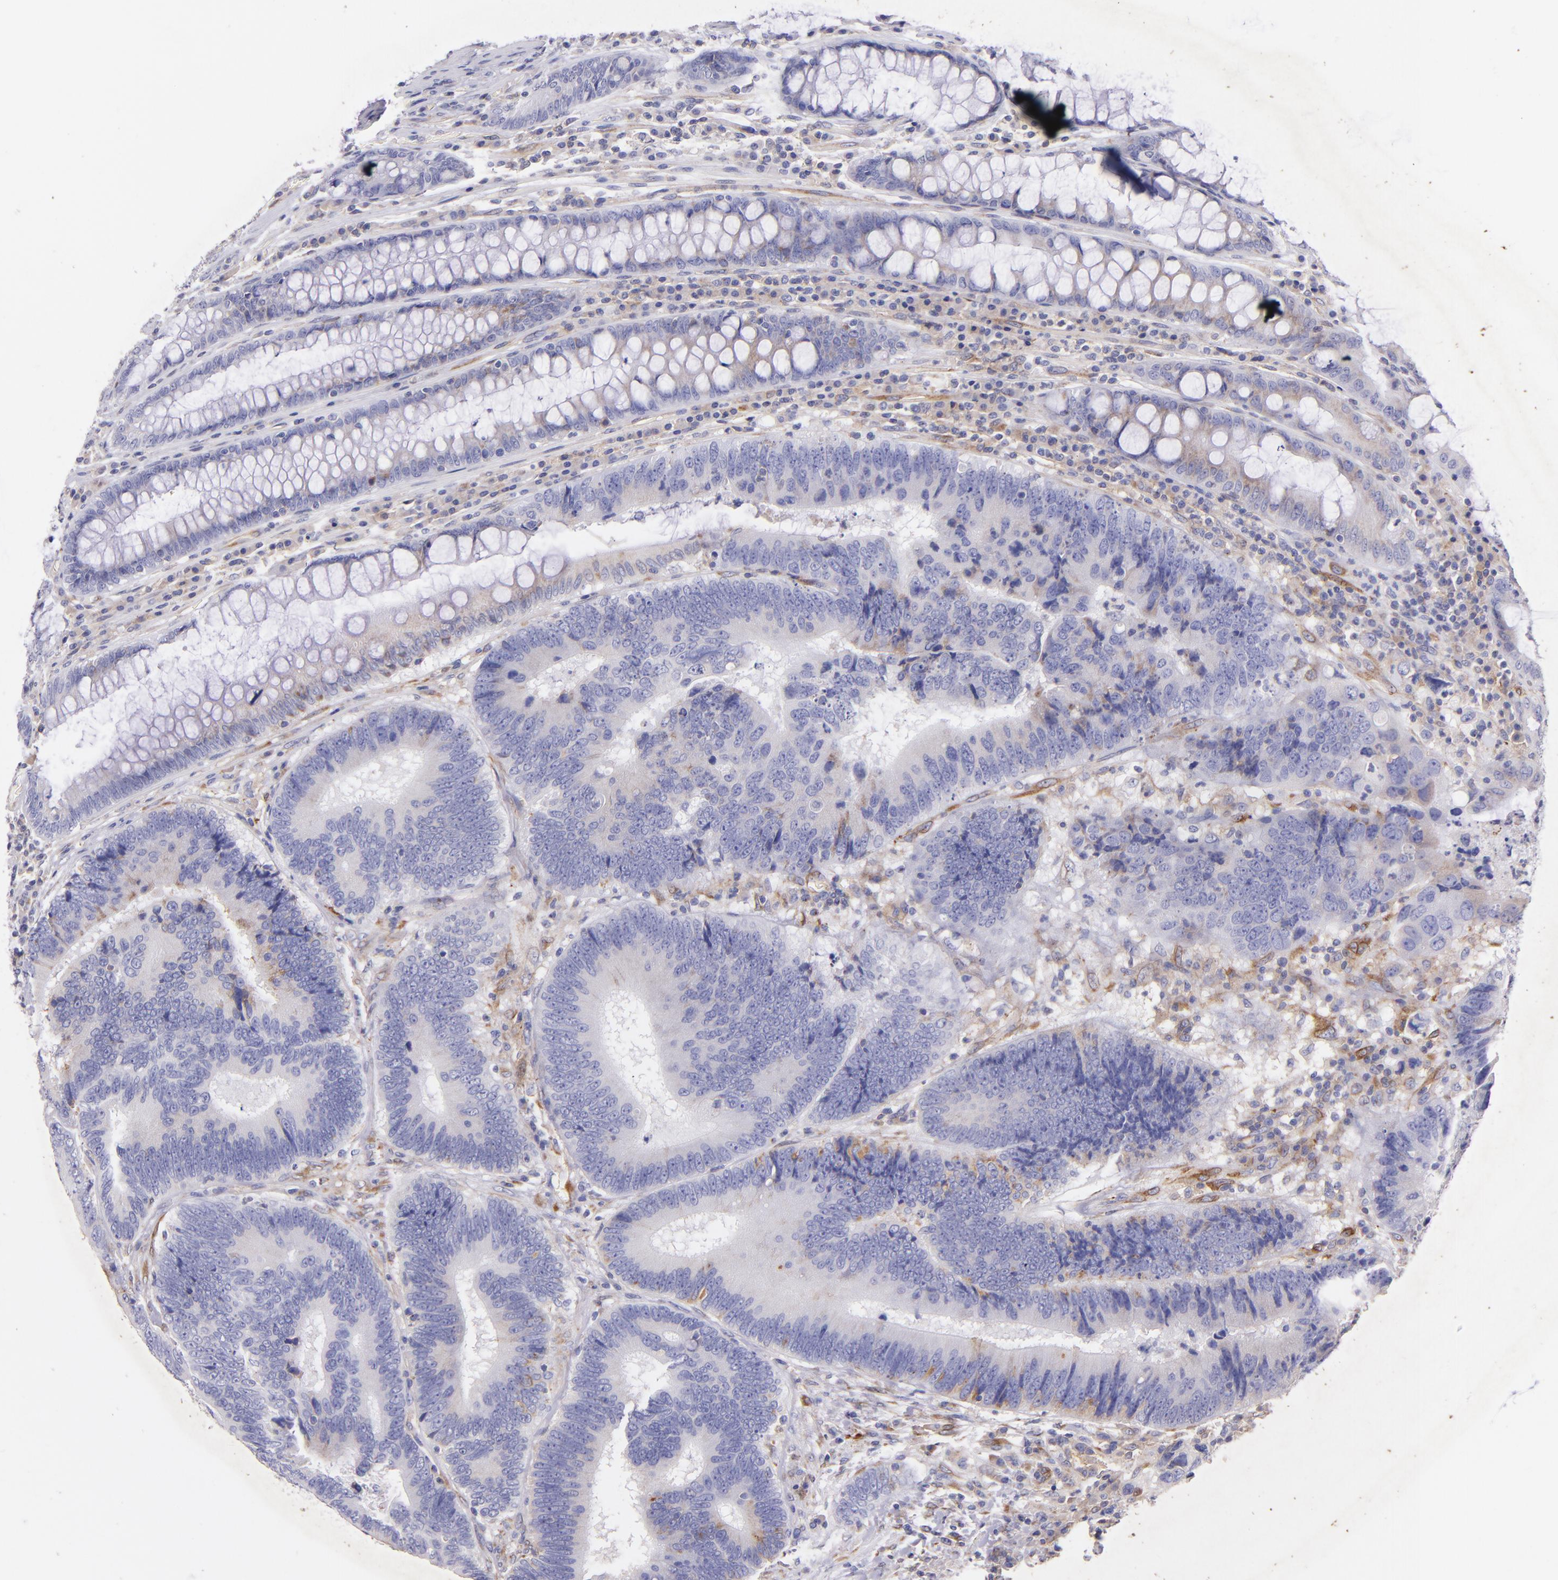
{"staining": {"intensity": "negative", "quantity": "none", "location": "none"}, "tissue": "colorectal cancer", "cell_type": "Tumor cells", "image_type": "cancer", "snomed": [{"axis": "morphology", "description": "Normal tissue, NOS"}, {"axis": "morphology", "description": "Adenocarcinoma, NOS"}, {"axis": "topography", "description": "Colon"}], "caption": "Adenocarcinoma (colorectal) was stained to show a protein in brown. There is no significant positivity in tumor cells.", "gene": "RET", "patient": {"sex": "female", "age": 78}}